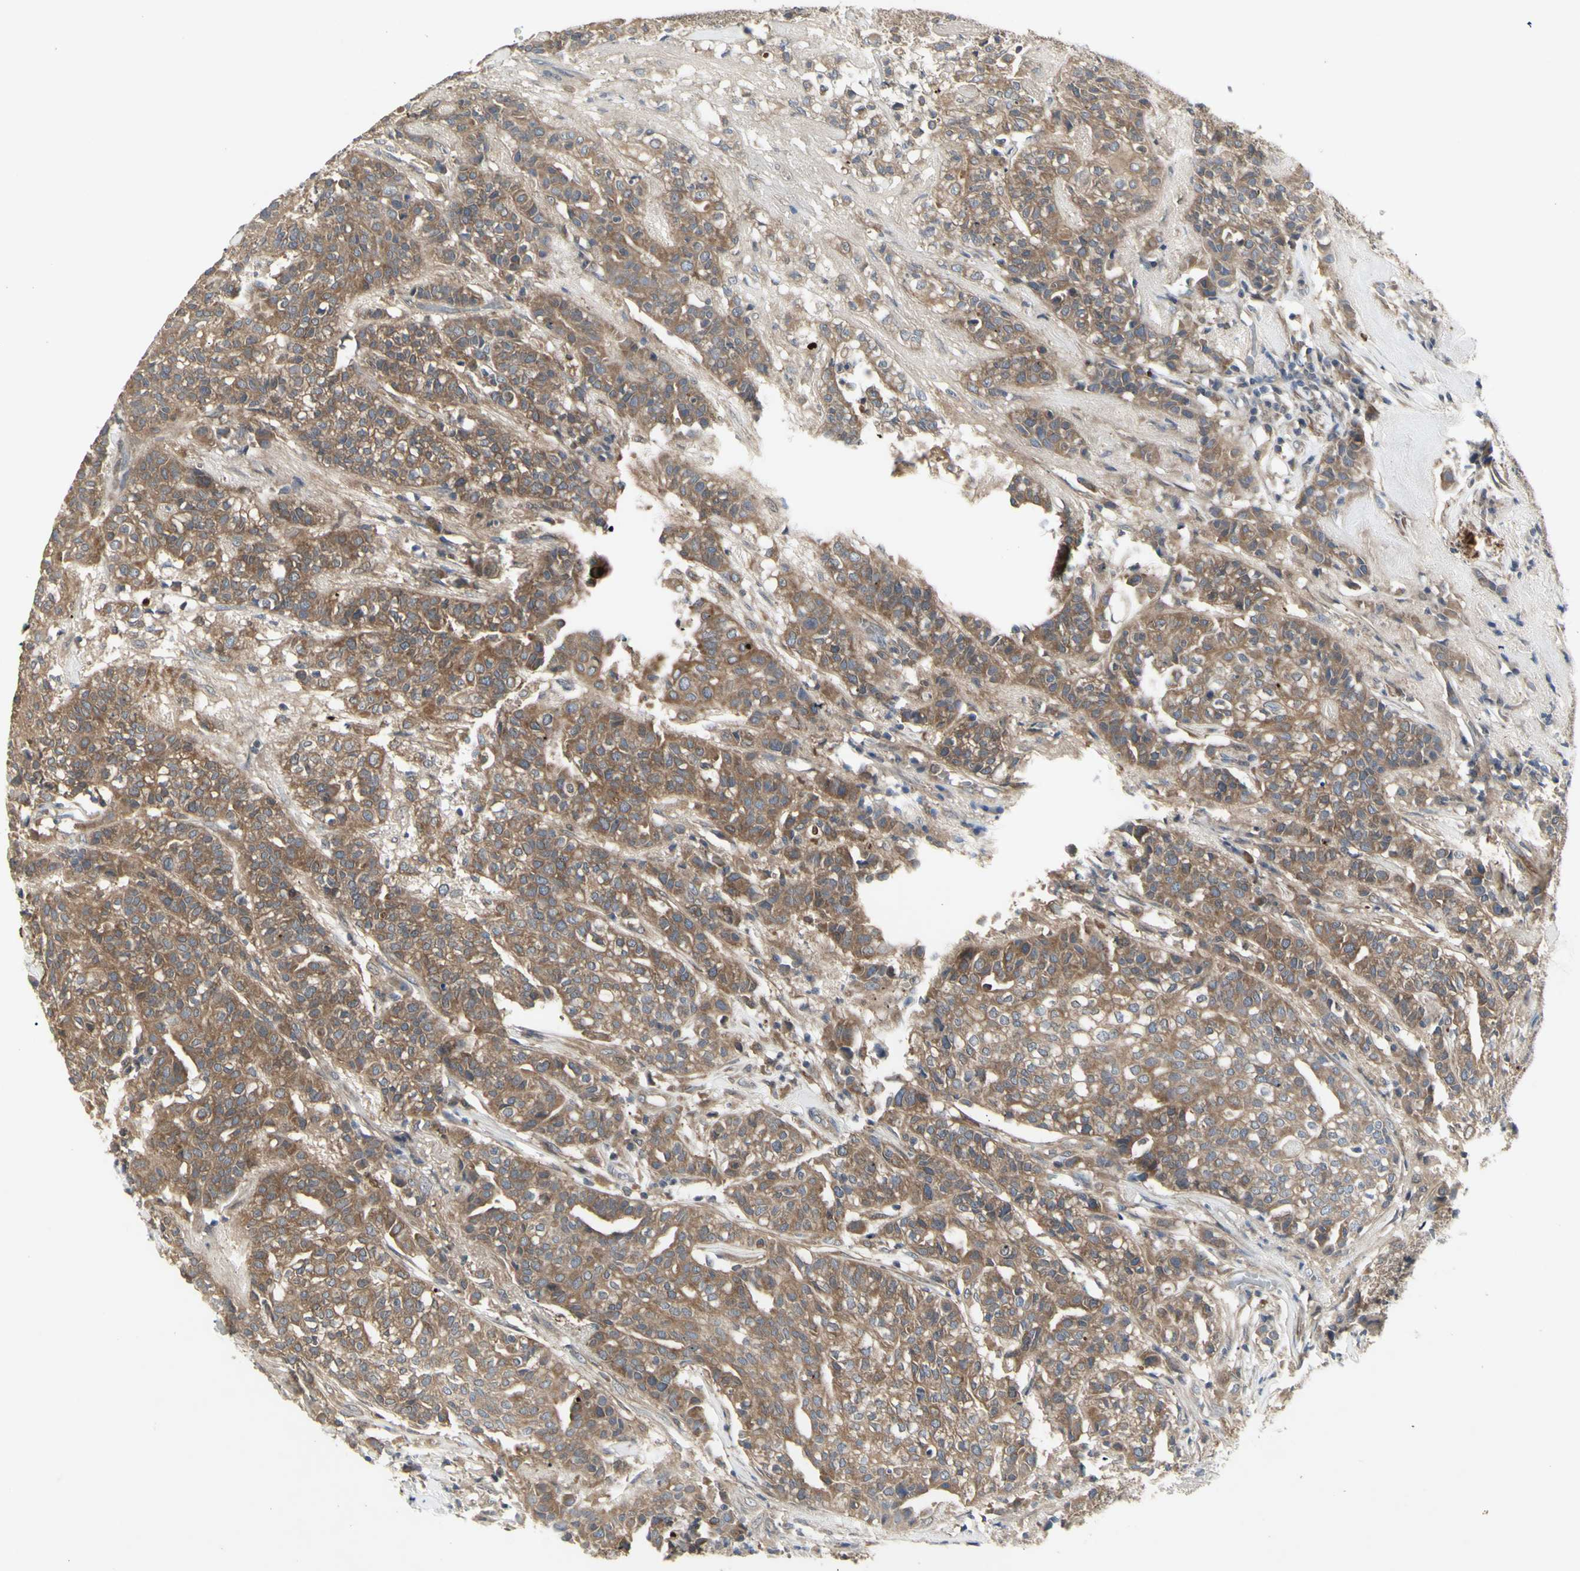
{"staining": {"intensity": "moderate", "quantity": ">75%", "location": "cytoplasmic/membranous"}, "tissue": "head and neck cancer", "cell_type": "Tumor cells", "image_type": "cancer", "snomed": [{"axis": "morphology", "description": "Adenocarcinoma, NOS"}, {"axis": "topography", "description": "Salivary gland"}, {"axis": "topography", "description": "Head-Neck"}], "caption": "Immunohistochemical staining of adenocarcinoma (head and neck) demonstrates medium levels of moderate cytoplasmic/membranous protein positivity in about >75% of tumor cells.", "gene": "CHURC1-FNTB", "patient": {"sex": "female", "age": 65}}